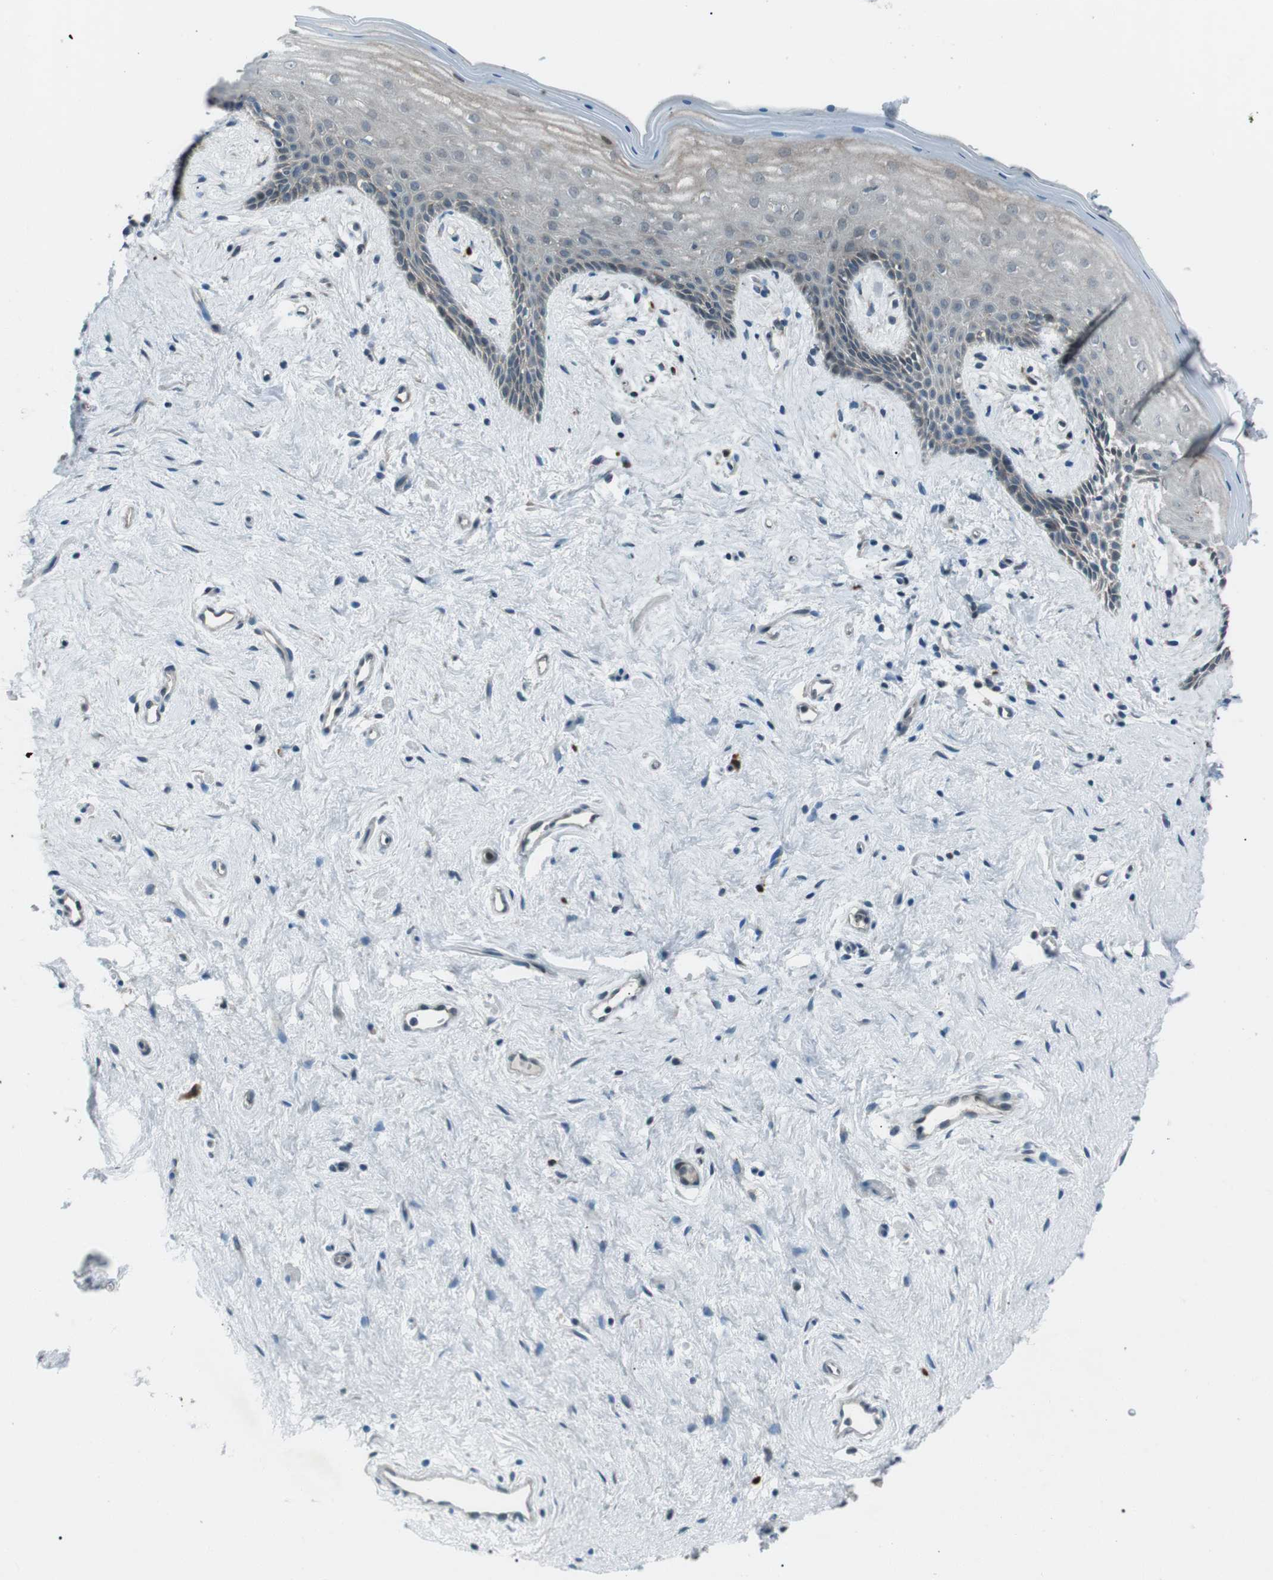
{"staining": {"intensity": "weak", "quantity": "25%-75%", "location": "cytoplasmic/membranous"}, "tissue": "vagina", "cell_type": "Squamous epithelial cells", "image_type": "normal", "snomed": [{"axis": "morphology", "description": "Normal tissue, NOS"}, {"axis": "topography", "description": "Vagina"}], "caption": "This photomicrograph displays IHC staining of unremarkable vagina, with low weak cytoplasmic/membranous staining in about 25%-75% of squamous epithelial cells.", "gene": "LRIG2", "patient": {"sex": "female", "age": 44}}